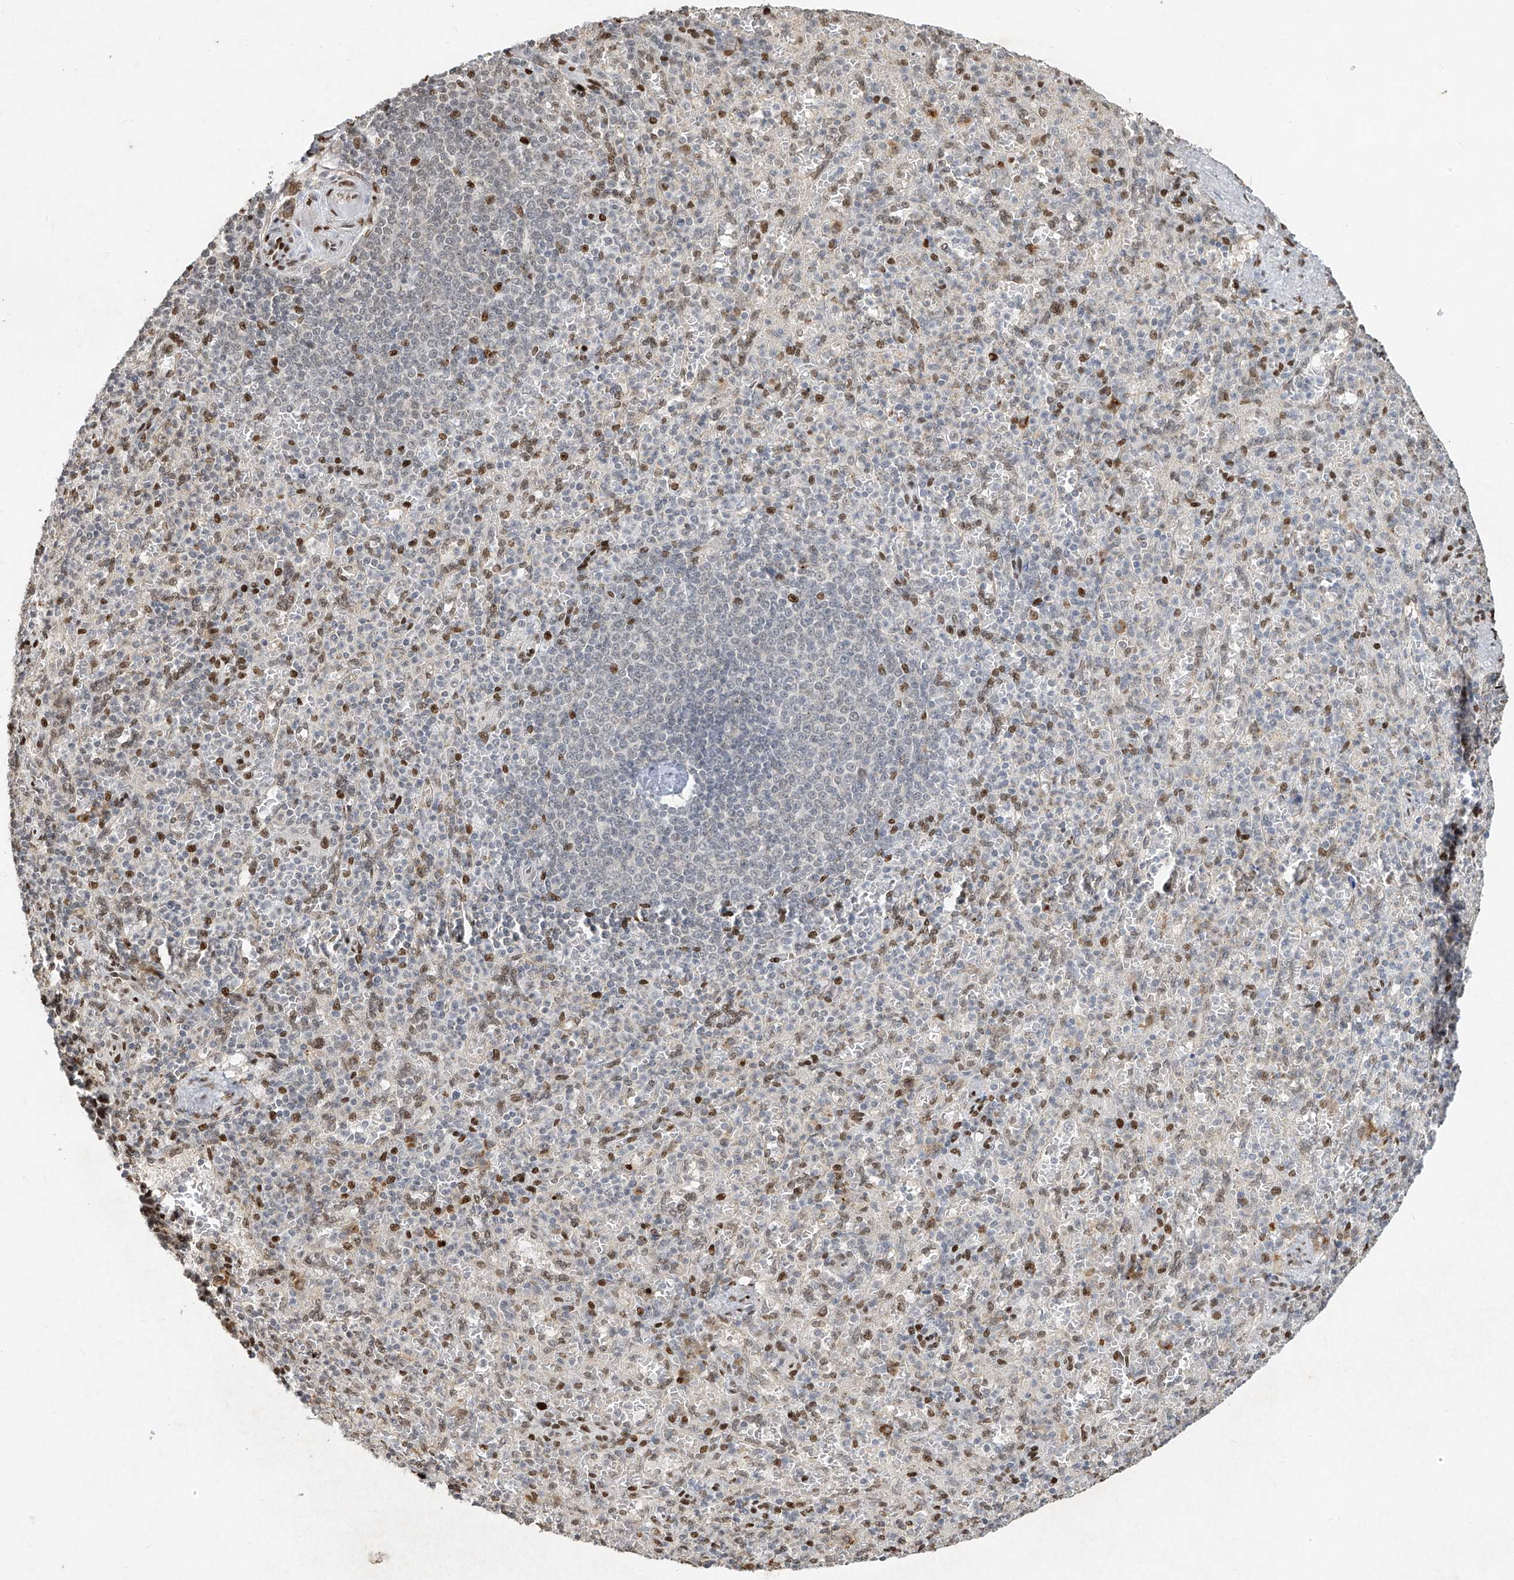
{"staining": {"intensity": "moderate", "quantity": "<25%", "location": "nuclear"}, "tissue": "spleen", "cell_type": "Cells in red pulp", "image_type": "normal", "snomed": [{"axis": "morphology", "description": "Normal tissue, NOS"}, {"axis": "topography", "description": "Spleen"}], "caption": "Immunohistochemical staining of unremarkable human spleen exhibits low levels of moderate nuclear expression in approximately <25% of cells in red pulp.", "gene": "ATRIP", "patient": {"sex": "female", "age": 74}}